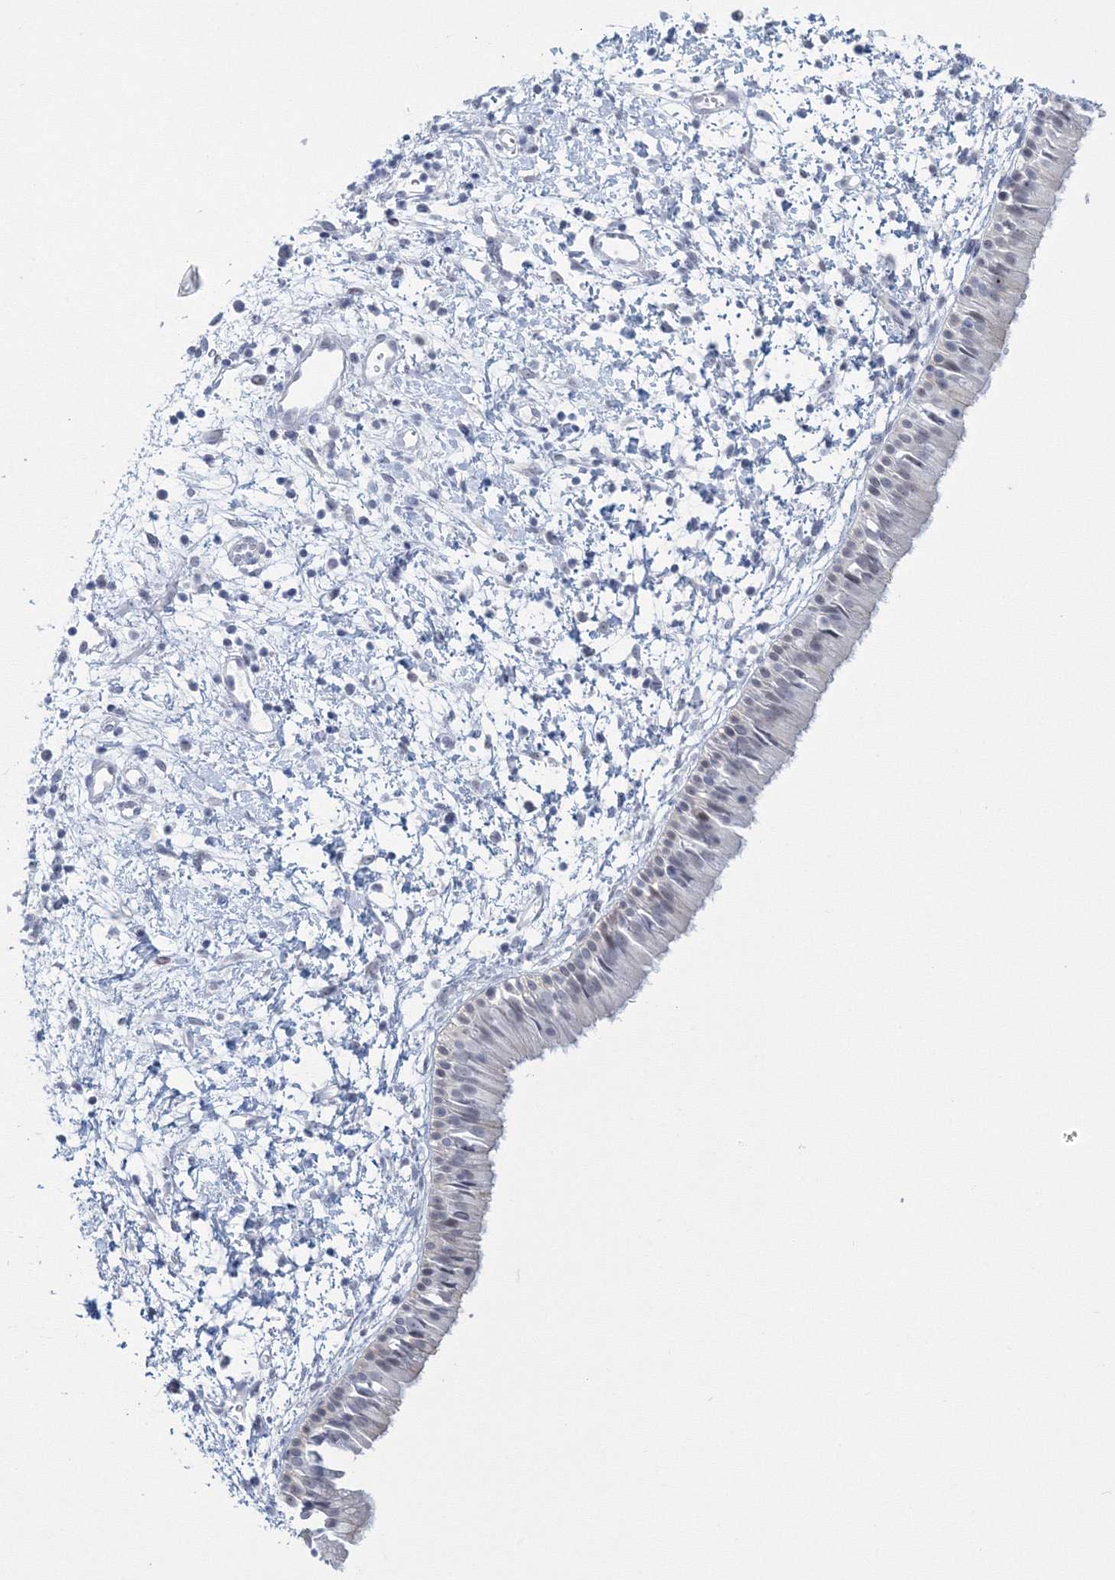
{"staining": {"intensity": "negative", "quantity": "none", "location": "none"}, "tissue": "nasopharynx", "cell_type": "Respiratory epithelial cells", "image_type": "normal", "snomed": [{"axis": "morphology", "description": "Normal tissue, NOS"}, {"axis": "topography", "description": "Nasopharynx"}], "caption": "Respiratory epithelial cells are negative for protein expression in benign human nasopharynx. The staining is performed using DAB (3,3'-diaminobenzidine) brown chromogen with nuclei counter-stained in using hematoxylin.", "gene": "VSIG1", "patient": {"sex": "male", "age": 22}}